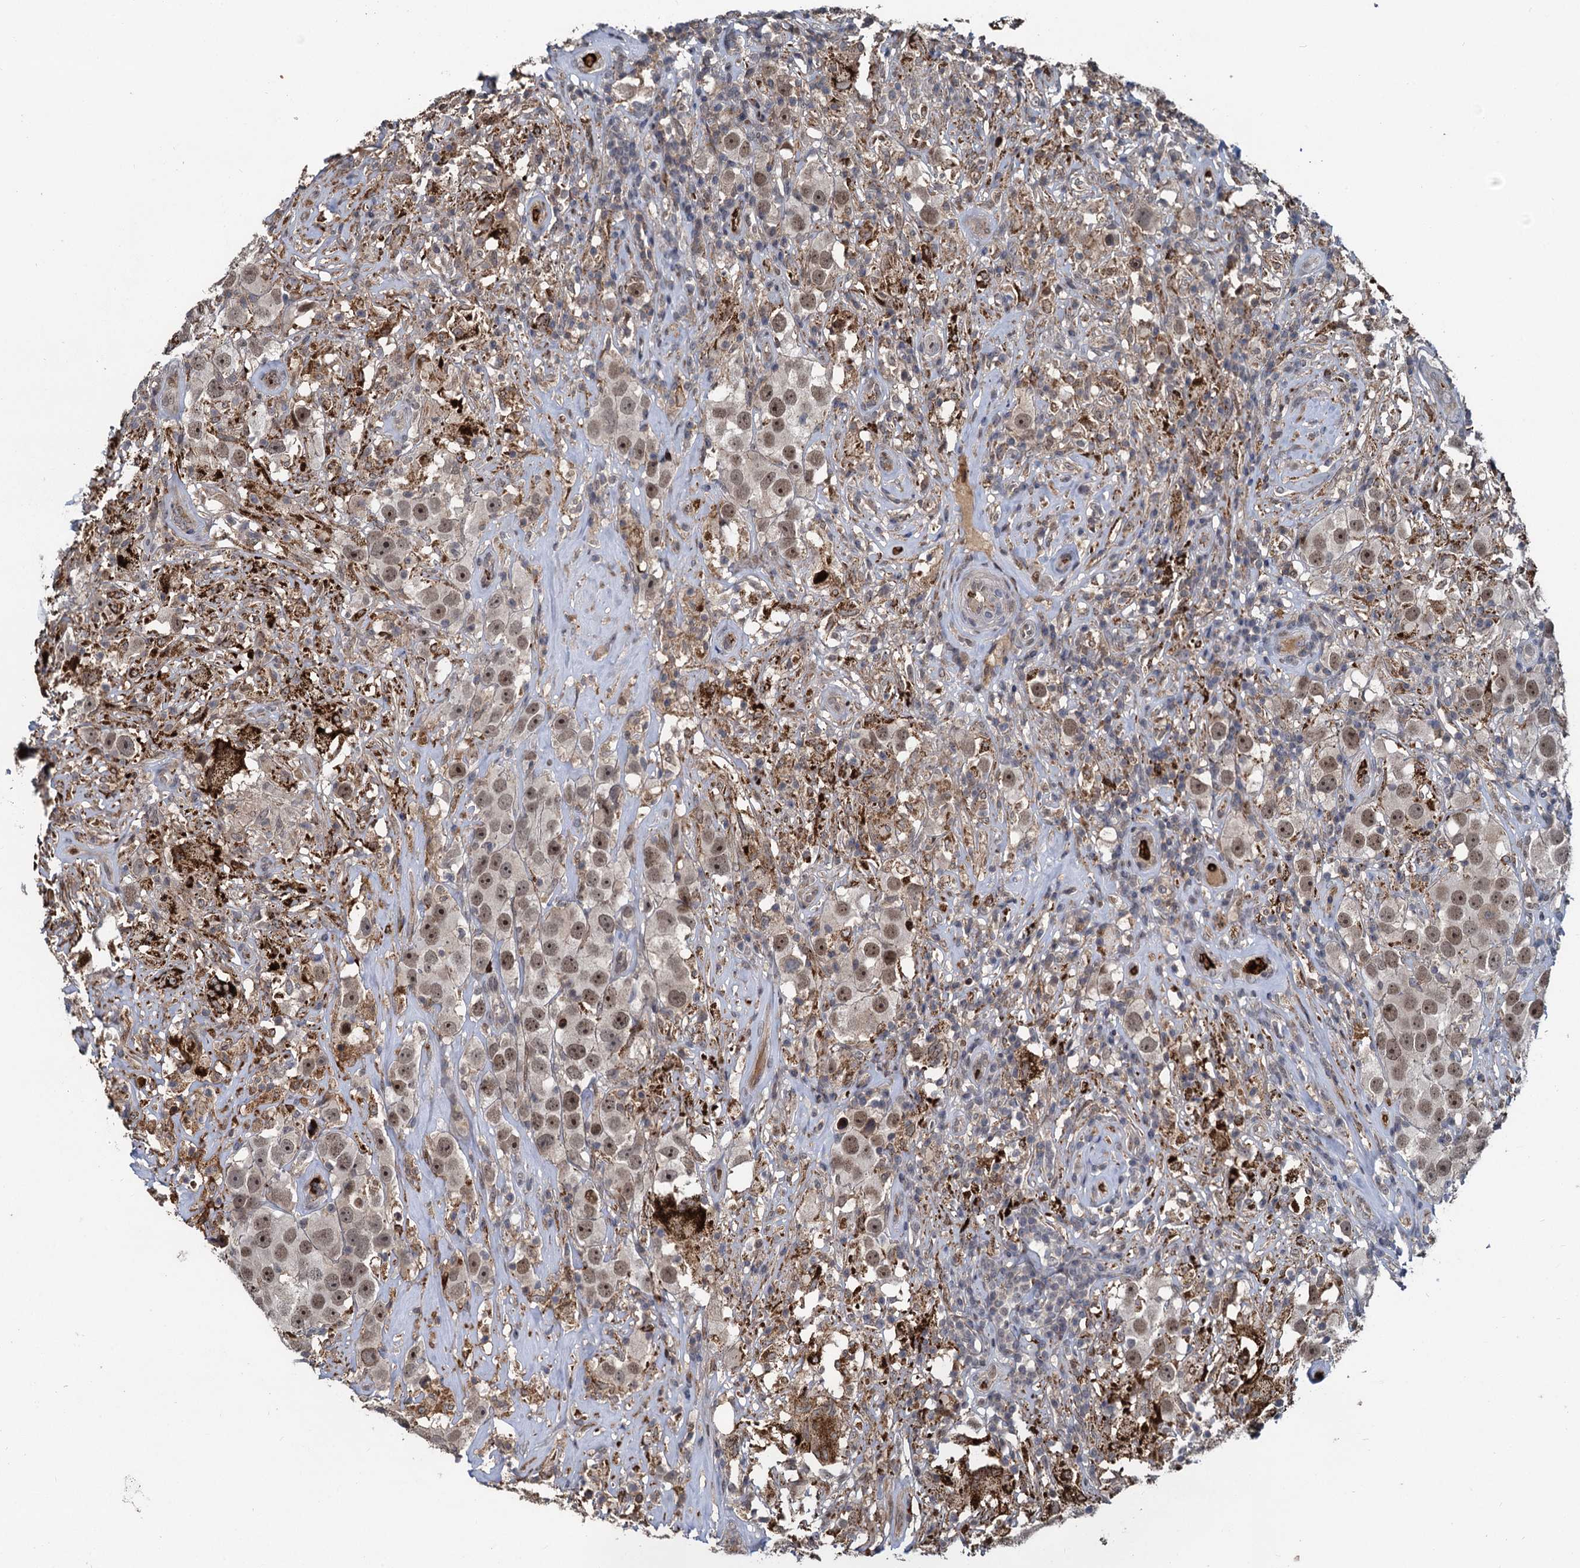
{"staining": {"intensity": "moderate", "quantity": ">75%", "location": "nuclear"}, "tissue": "testis cancer", "cell_type": "Tumor cells", "image_type": "cancer", "snomed": [{"axis": "morphology", "description": "Seminoma, NOS"}, {"axis": "topography", "description": "Testis"}], "caption": "Immunohistochemical staining of human testis cancer demonstrates moderate nuclear protein positivity in approximately >75% of tumor cells.", "gene": "FANCI", "patient": {"sex": "male", "age": 49}}